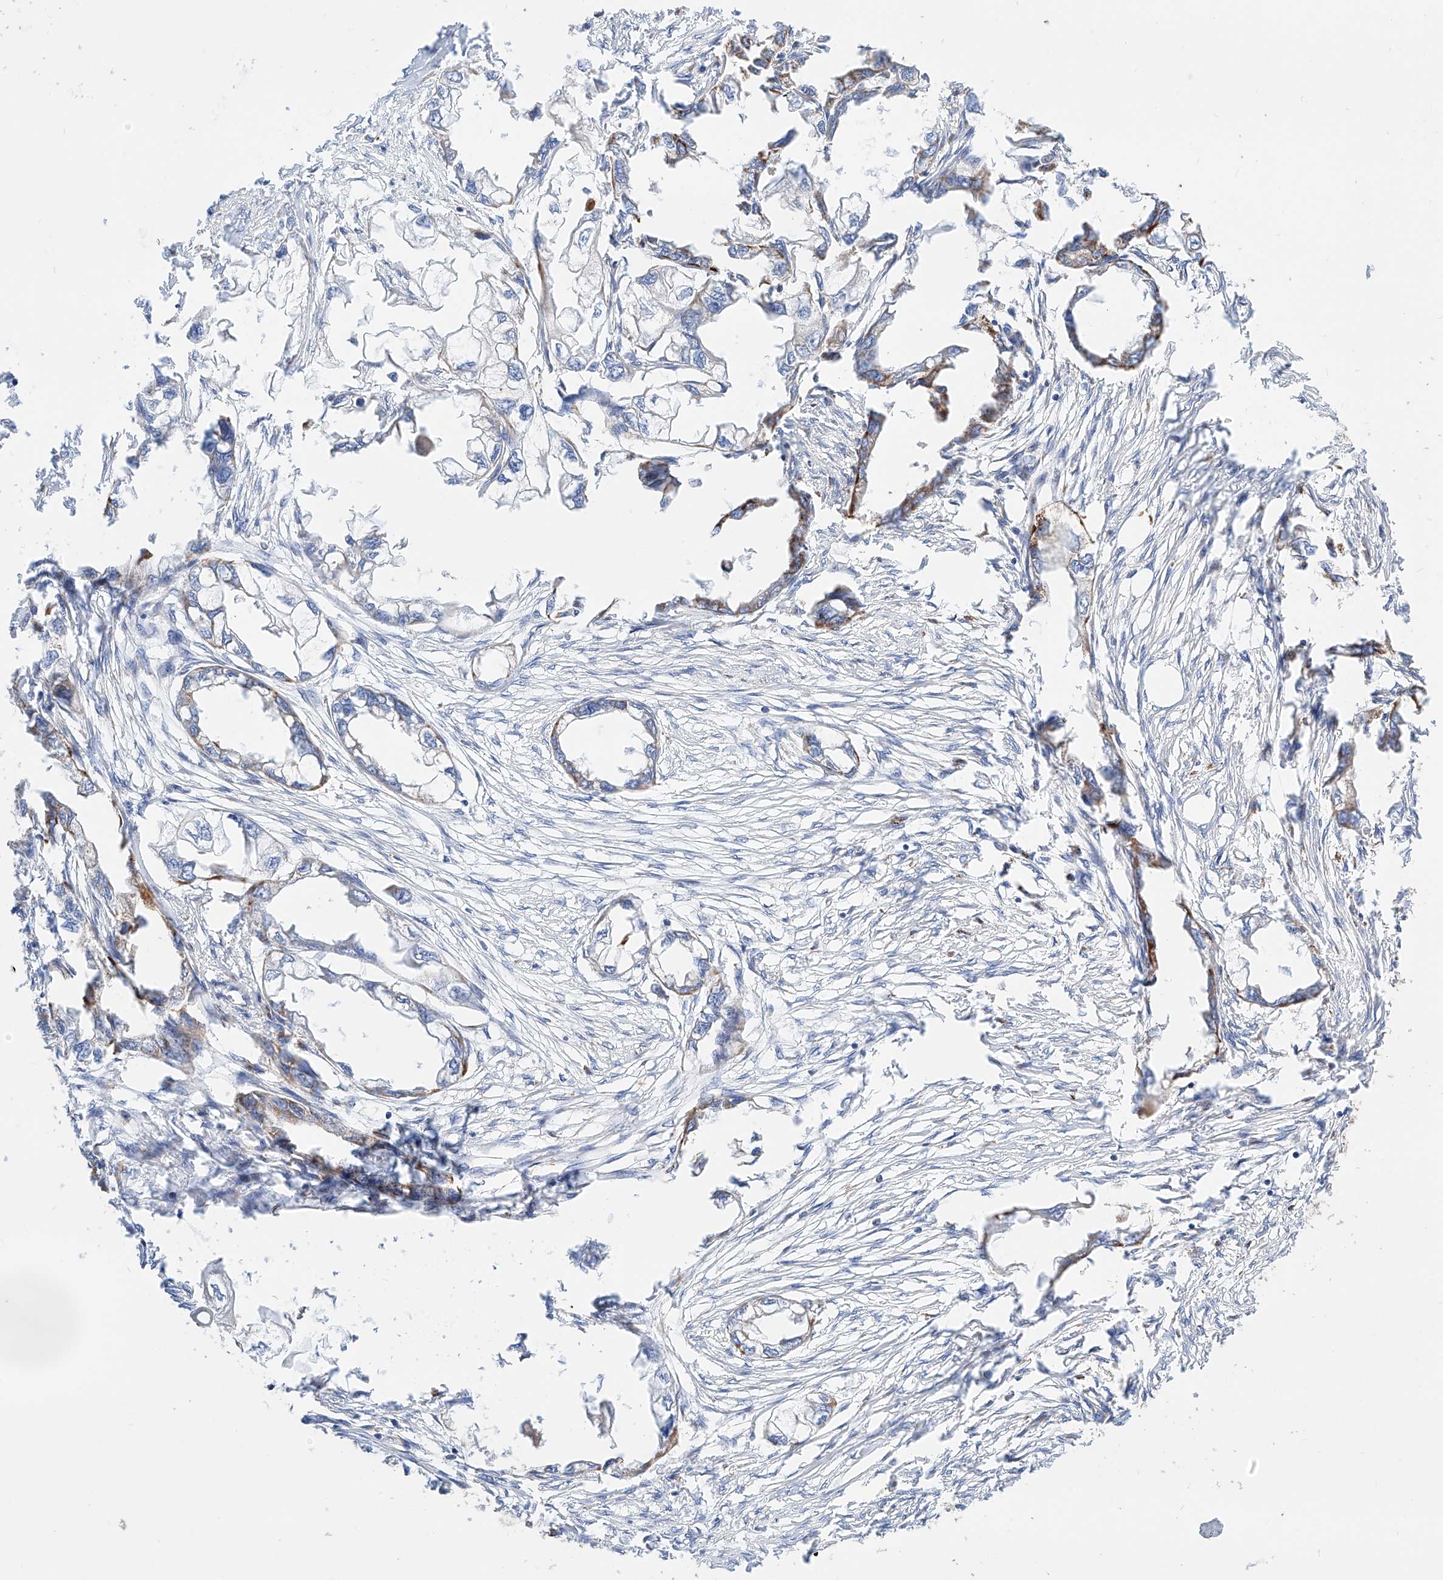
{"staining": {"intensity": "moderate", "quantity": "<25%", "location": "cytoplasmic/membranous"}, "tissue": "endometrial cancer", "cell_type": "Tumor cells", "image_type": "cancer", "snomed": [{"axis": "morphology", "description": "Adenocarcinoma, NOS"}, {"axis": "morphology", "description": "Adenocarcinoma, metastatic, NOS"}, {"axis": "topography", "description": "Adipose tissue"}, {"axis": "topography", "description": "Endometrium"}], "caption": "Protein staining of endometrial cancer (adenocarcinoma) tissue displays moderate cytoplasmic/membranous staining in approximately <25% of tumor cells.", "gene": "C6orf62", "patient": {"sex": "female", "age": 67}}